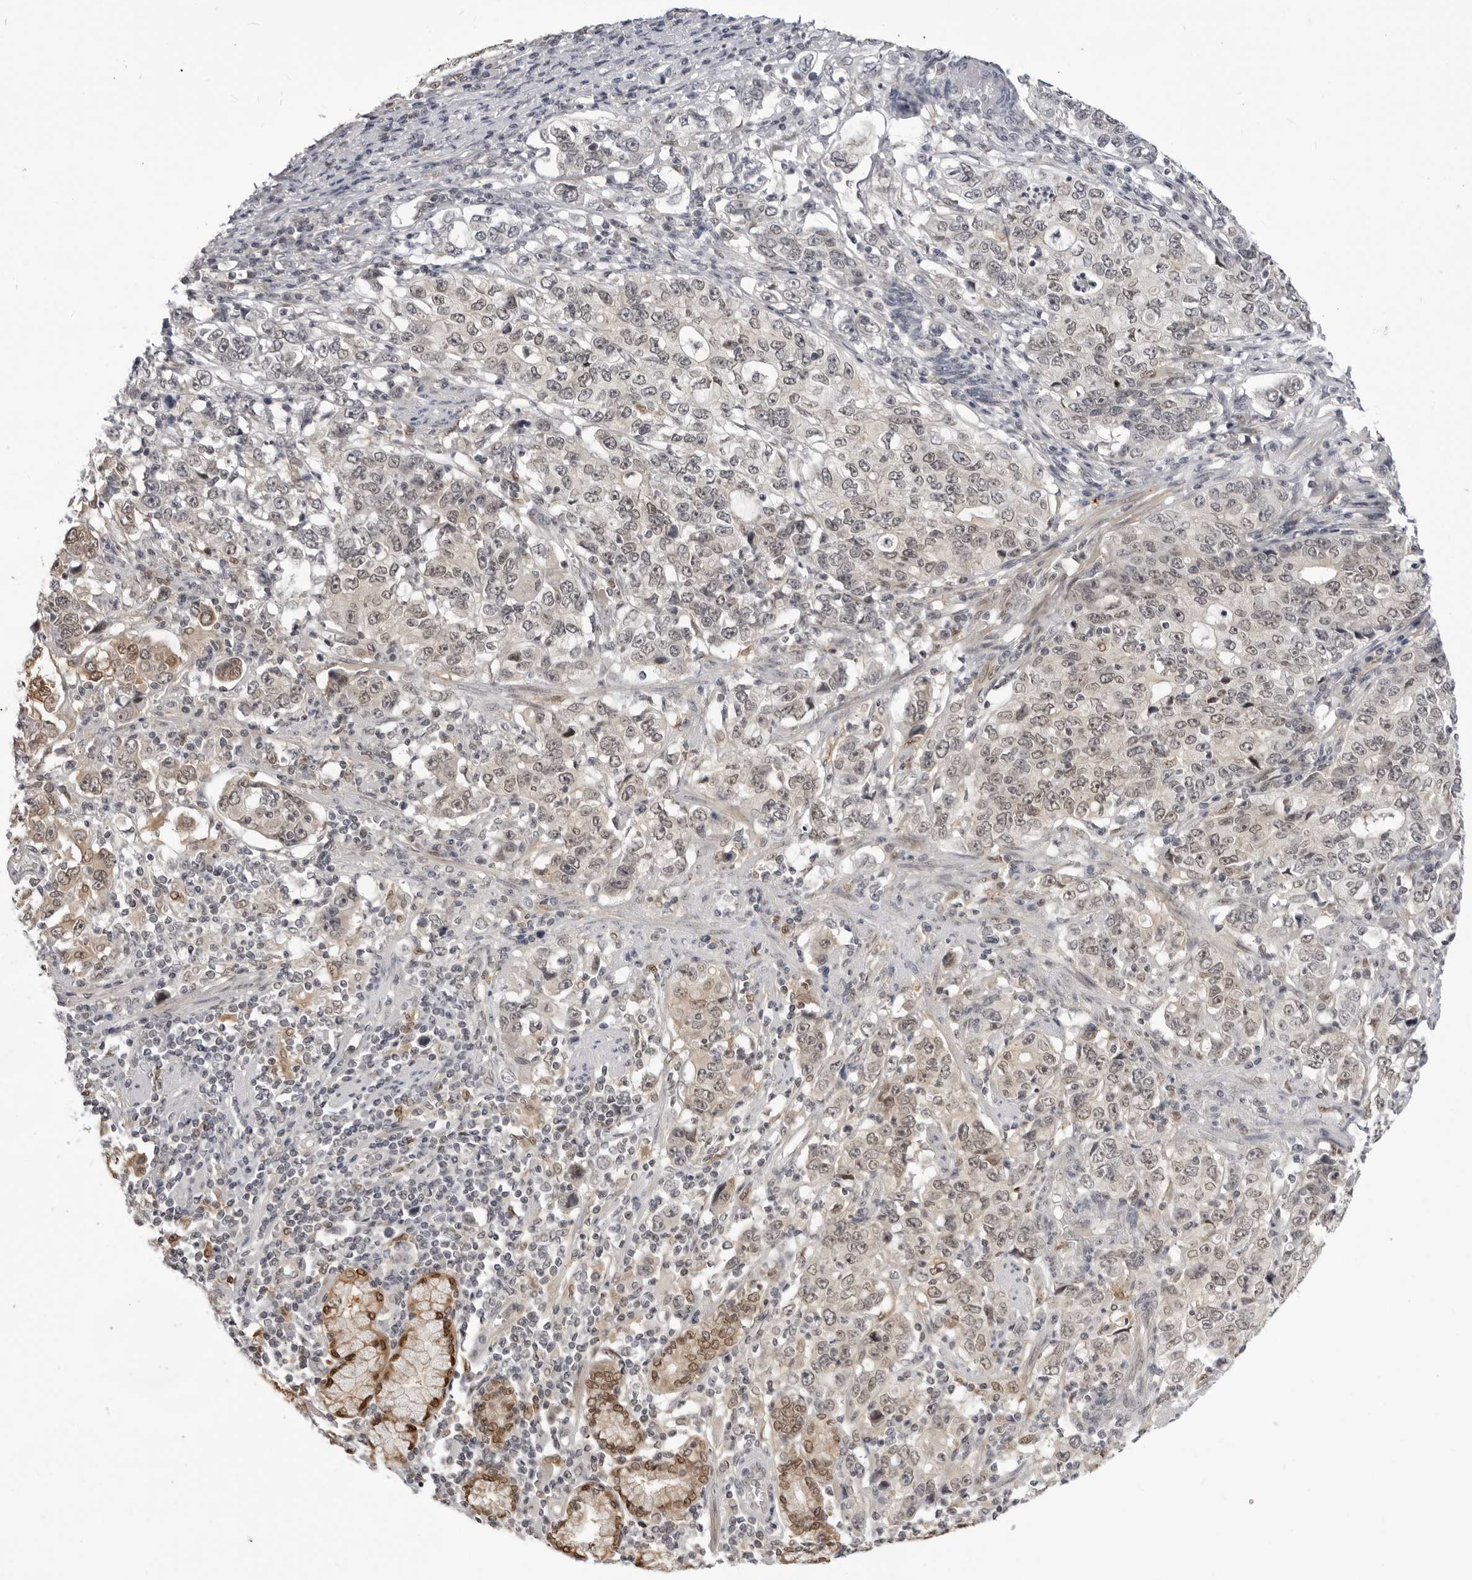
{"staining": {"intensity": "weak", "quantity": ">75%", "location": "nuclear"}, "tissue": "stomach cancer", "cell_type": "Tumor cells", "image_type": "cancer", "snomed": [{"axis": "morphology", "description": "Adenocarcinoma, NOS"}, {"axis": "topography", "description": "Stomach, lower"}], "caption": "IHC photomicrograph of neoplastic tissue: human adenocarcinoma (stomach) stained using IHC exhibits low levels of weak protein expression localized specifically in the nuclear of tumor cells, appearing as a nuclear brown color.", "gene": "SRGAP2", "patient": {"sex": "female", "age": 72}}